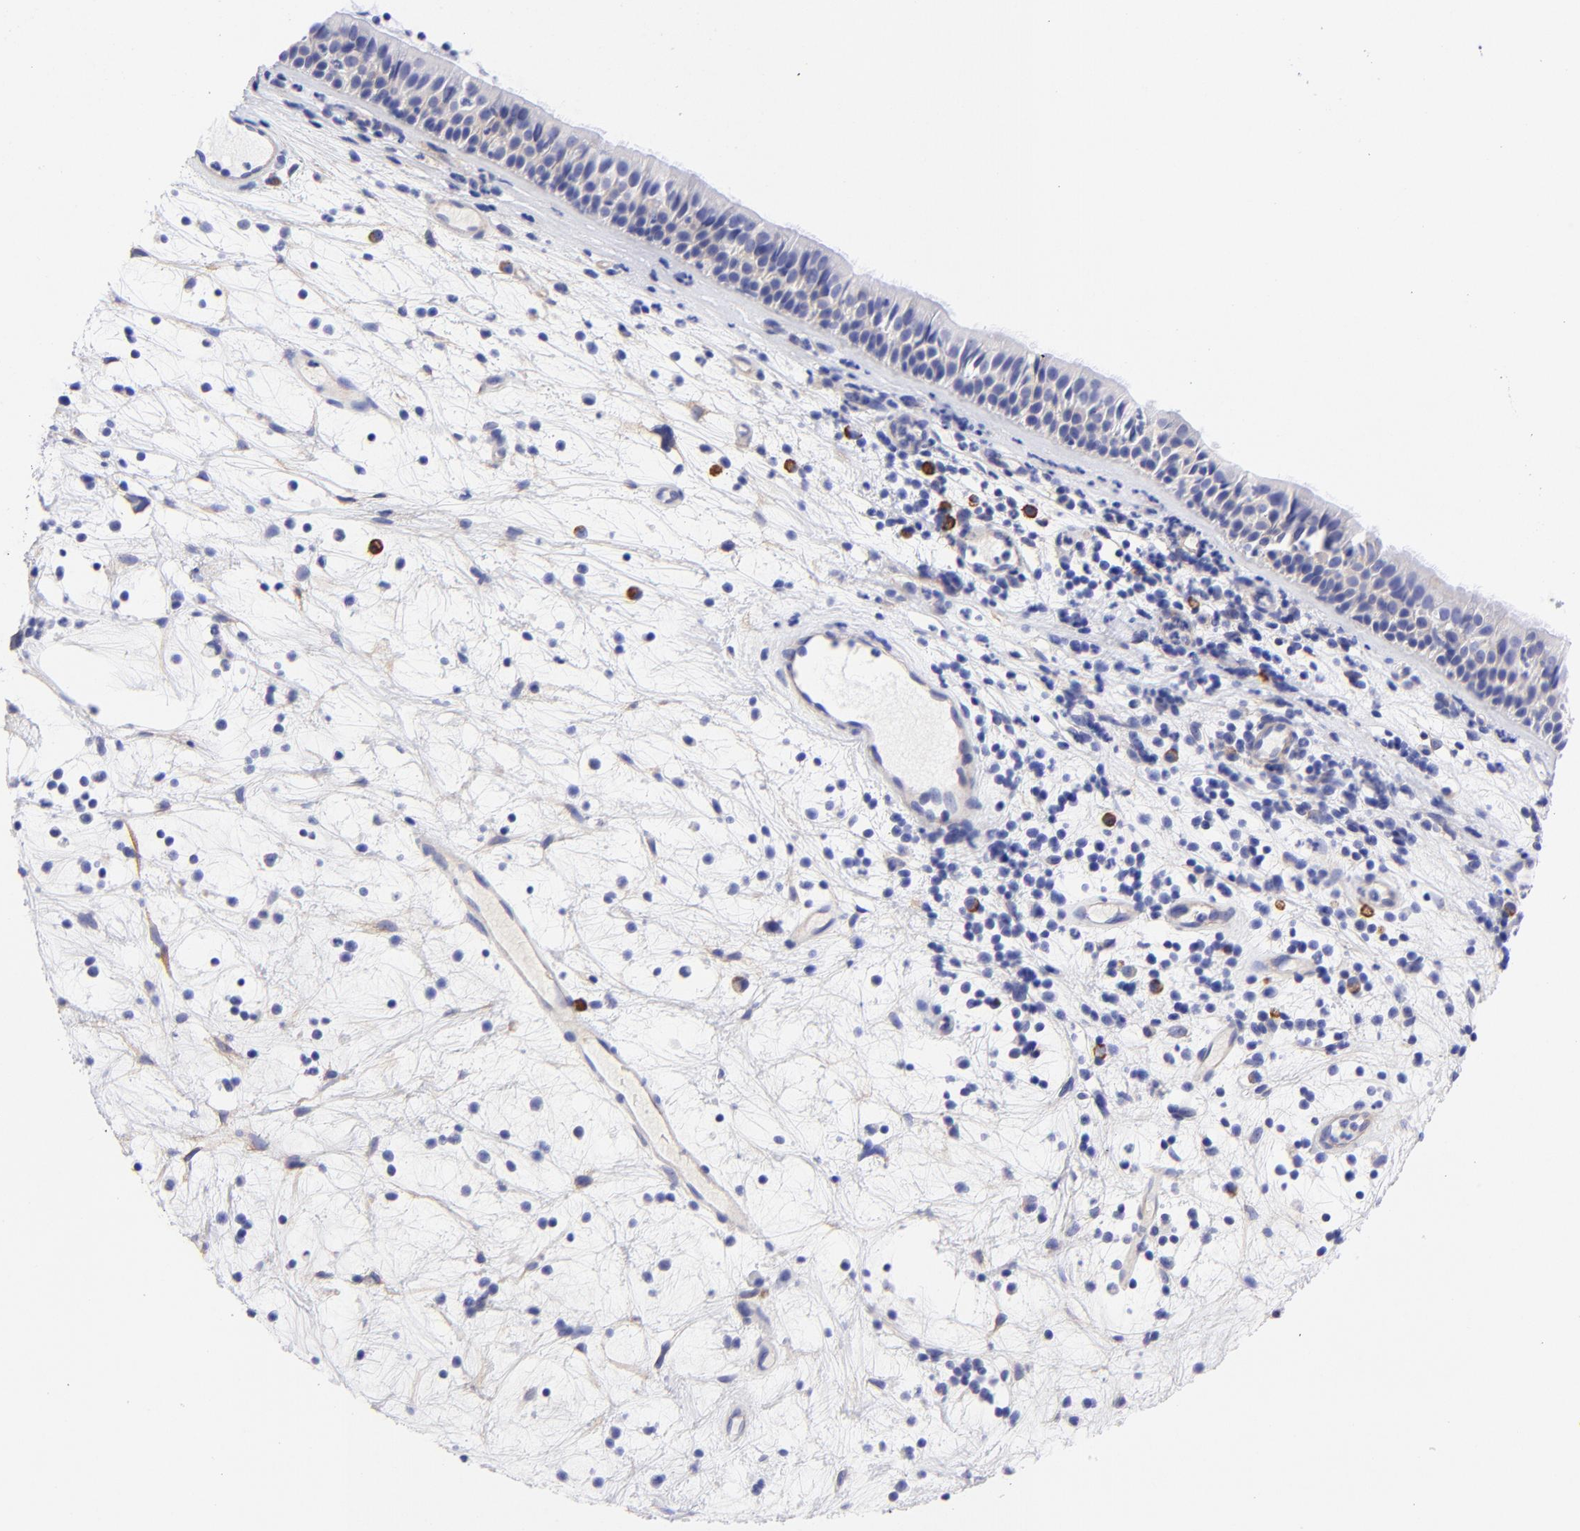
{"staining": {"intensity": "negative", "quantity": "none", "location": "none"}, "tissue": "nasopharynx", "cell_type": "Respiratory epithelial cells", "image_type": "normal", "snomed": [{"axis": "morphology", "description": "Normal tissue, NOS"}, {"axis": "topography", "description": "Nasopharynx"}], "caption": "IHC histopathology image of benign nasopharynx: nasopharynx stained with DAB exhibits no significant protein staining in respiratory epithelial cells.", "gene": "PPFIBP1", "patient": {"sex": "female", "age": 78}}